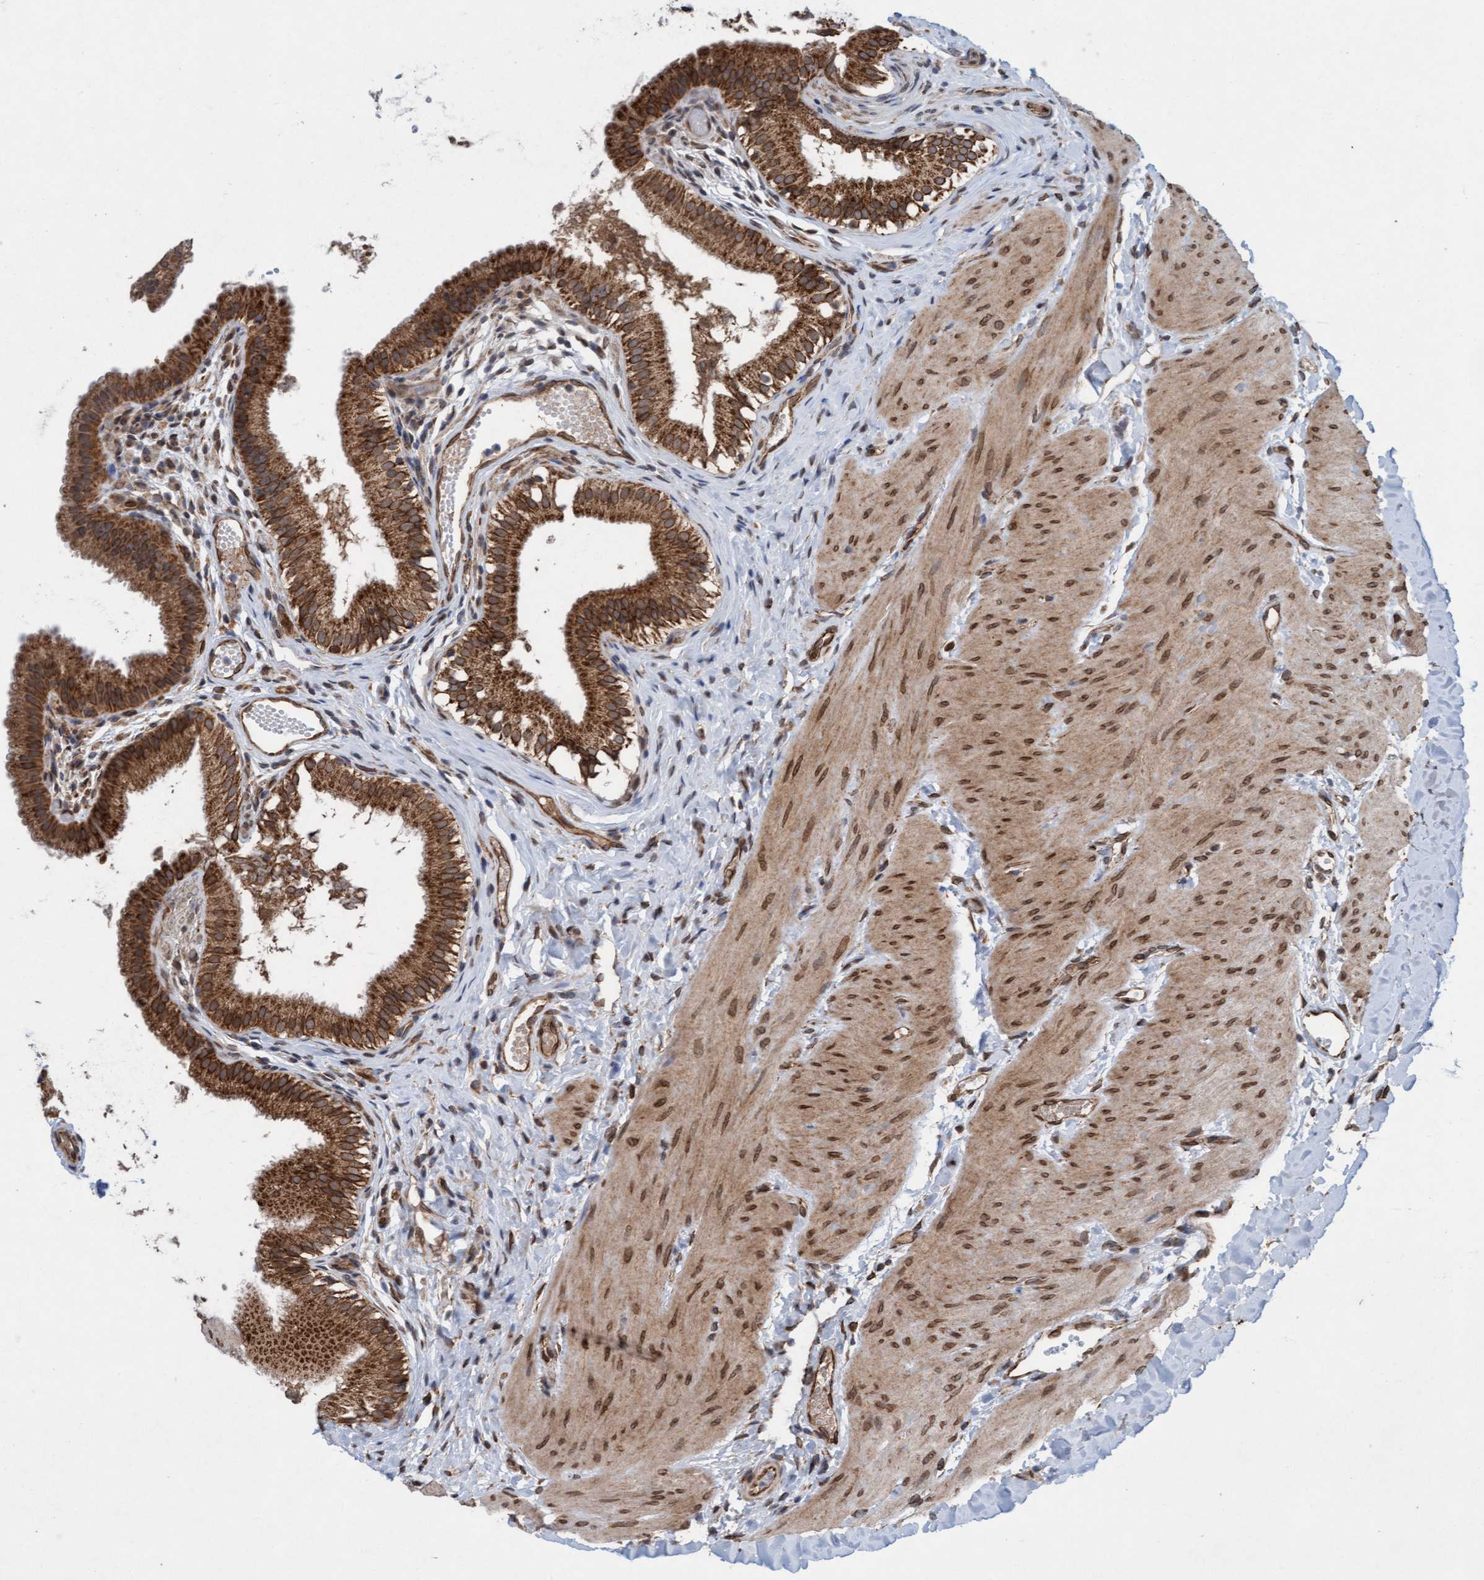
{"staining": {"intensity": "strong", "quantity": ">75%", "location": "cytoplasmic/membranous"}, "tissue": "gallbladder", "cell_type": "Glandular cells", "image_type": "normal", "snomed": [{"axis": "morphology", "description": "Normal tissue, NOS"}, {"axis": "topography", "description": "Gallbladder"}], "caption": "Strong cytoplasmic/membranous staining is present in about >75% of glandular cells in benign gallbladder. The staining was performed using DAB (3,3'-diaminobenzidine) to visualize the protein expression in brown, while the nuclei were stained in blue with hematoxylin (Magnification: 20x).", "gene": "MRPS23", "patient": {"sex": "female", "age": 26}}